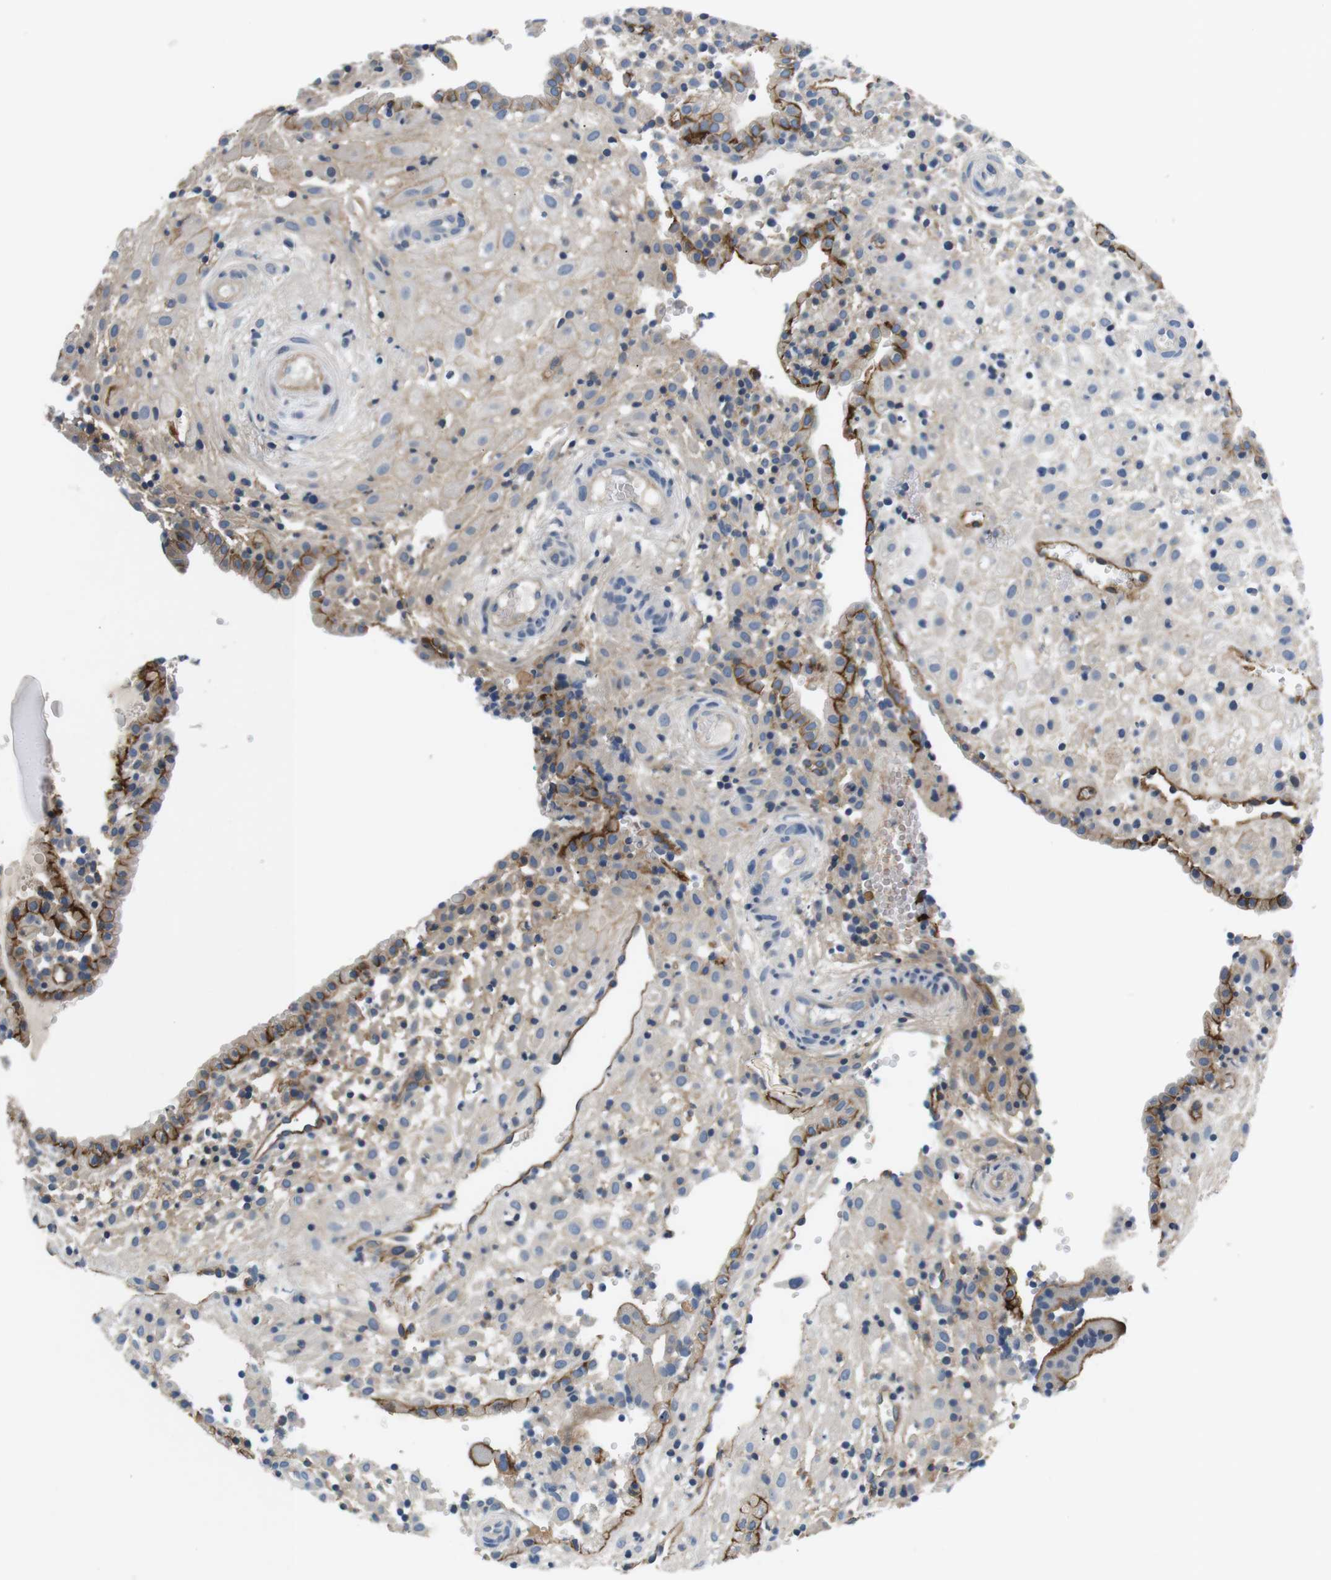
{"staining": {"intensity": "negative", "quantity": "none", "location": "none"}, "tissue": "placenta", "cell_type": "Decidual cells", "image_type": "normal", "snomed": [{"axis": "morphology", "description": "Normal tissue, NOS"}, {"axis": "topography", "description": "Placenta"}], "caption": "This histopathology image is of unremarkable placenta stained with immunohistochemistry to label a protein in brown with the nuclei are counter-stained blue. There is no staining in decidual cells.", "gene": "SLC30A1", "patient": {"sex": "female", "age": 18}}